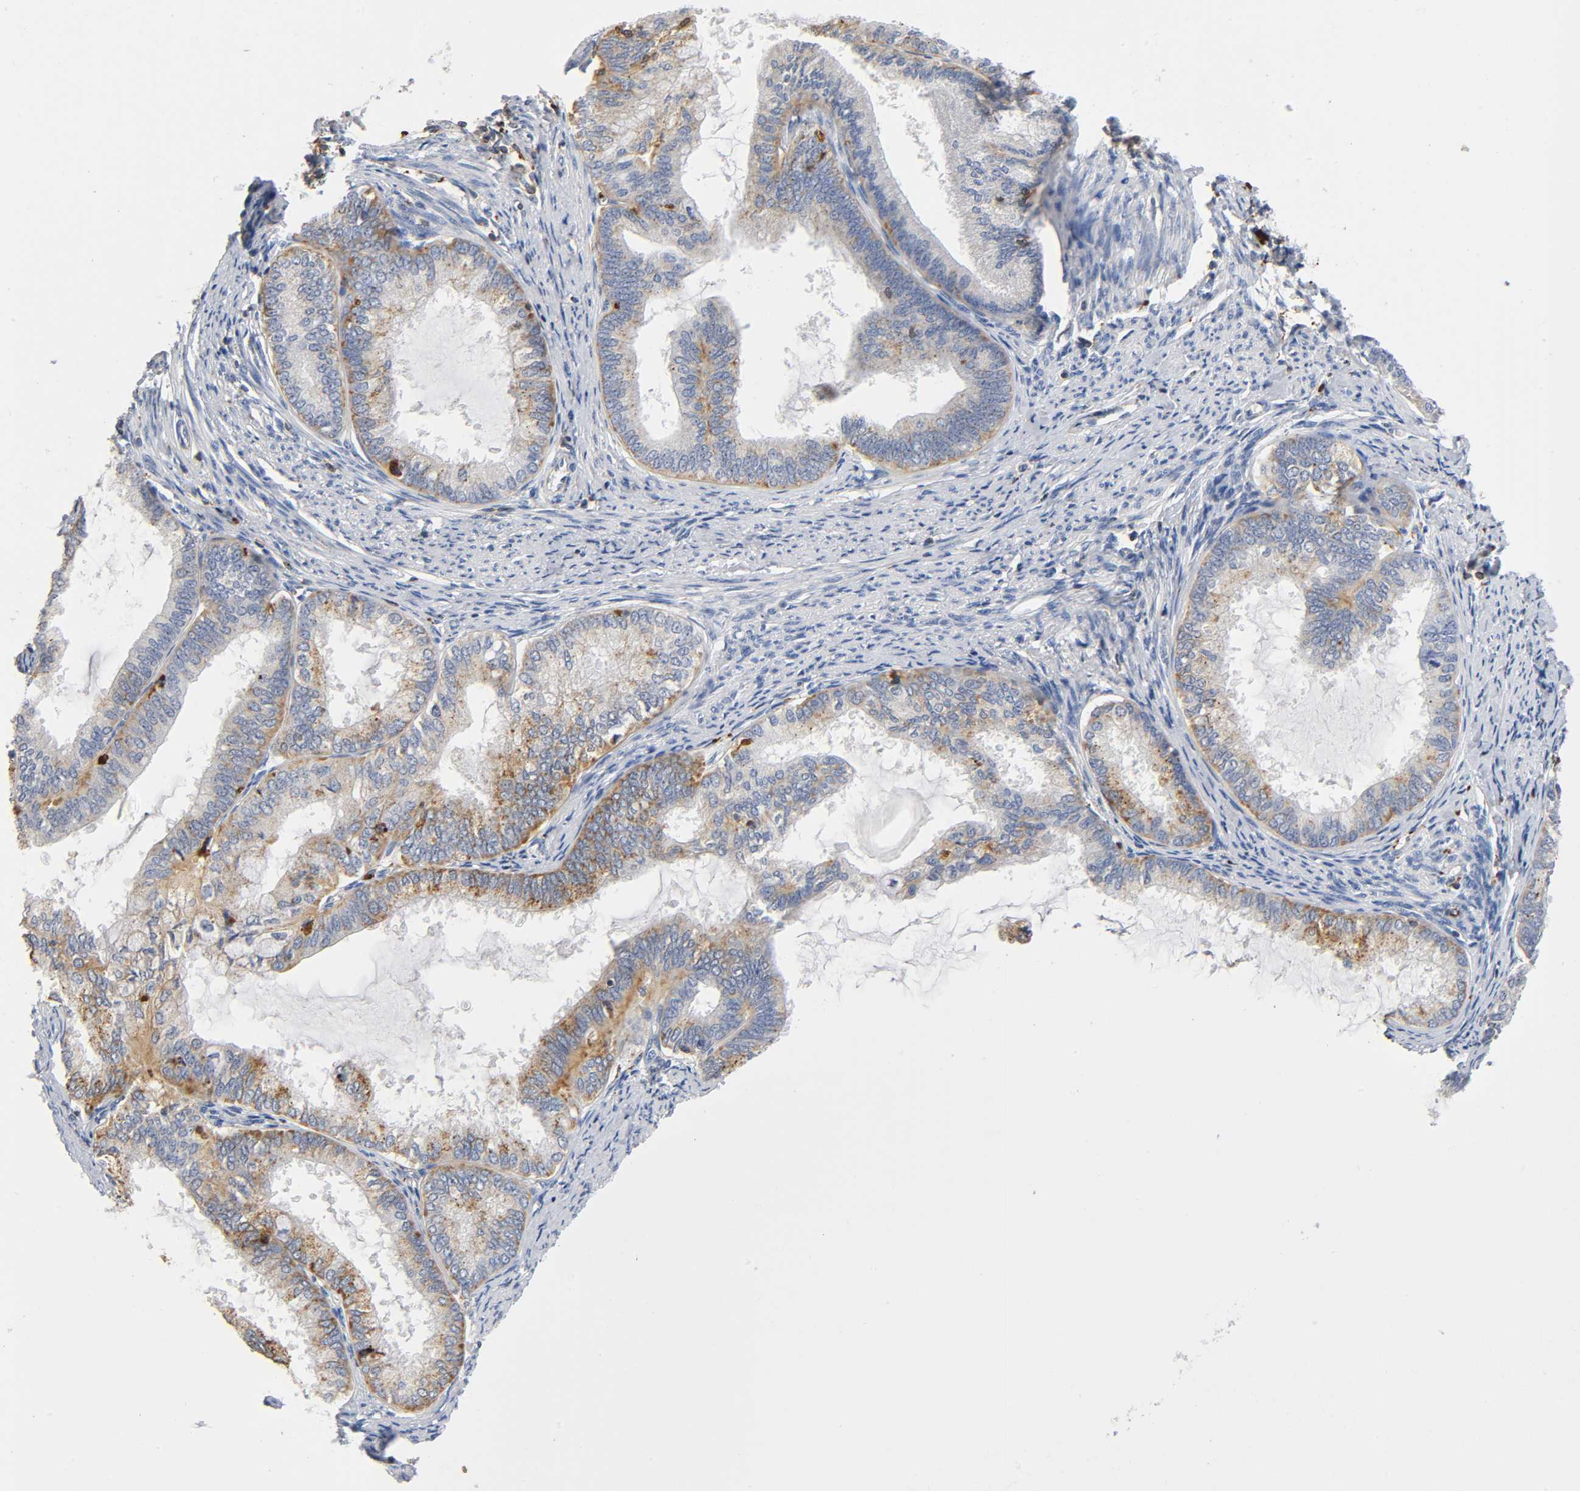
{"staining": {"intensity": "moderate", "quantity": "25%-75%", "location": "cytoplasmic/membranous"}, "tissue": "endometrial cancer", "cell_type": "Tumor cells", "image_type": "cancer", "snomed": [{"axis": "morphology", "description": "Adenocarcinoma, NOS"}, {"axis": "topography", "description": "Endometrium"}], "caption": "A high-resolution image shows immunohistochemistry staining of adenocarcinoma (endometrial), which displays moderate cytoplasmic/membranous positivity in approximately 25%-75% of tumor cells. (Brightfield microscopy of DAB IHC at high magnification).", "gene": "UCKL1", "patient": {"sex": "female", "age": 86}}